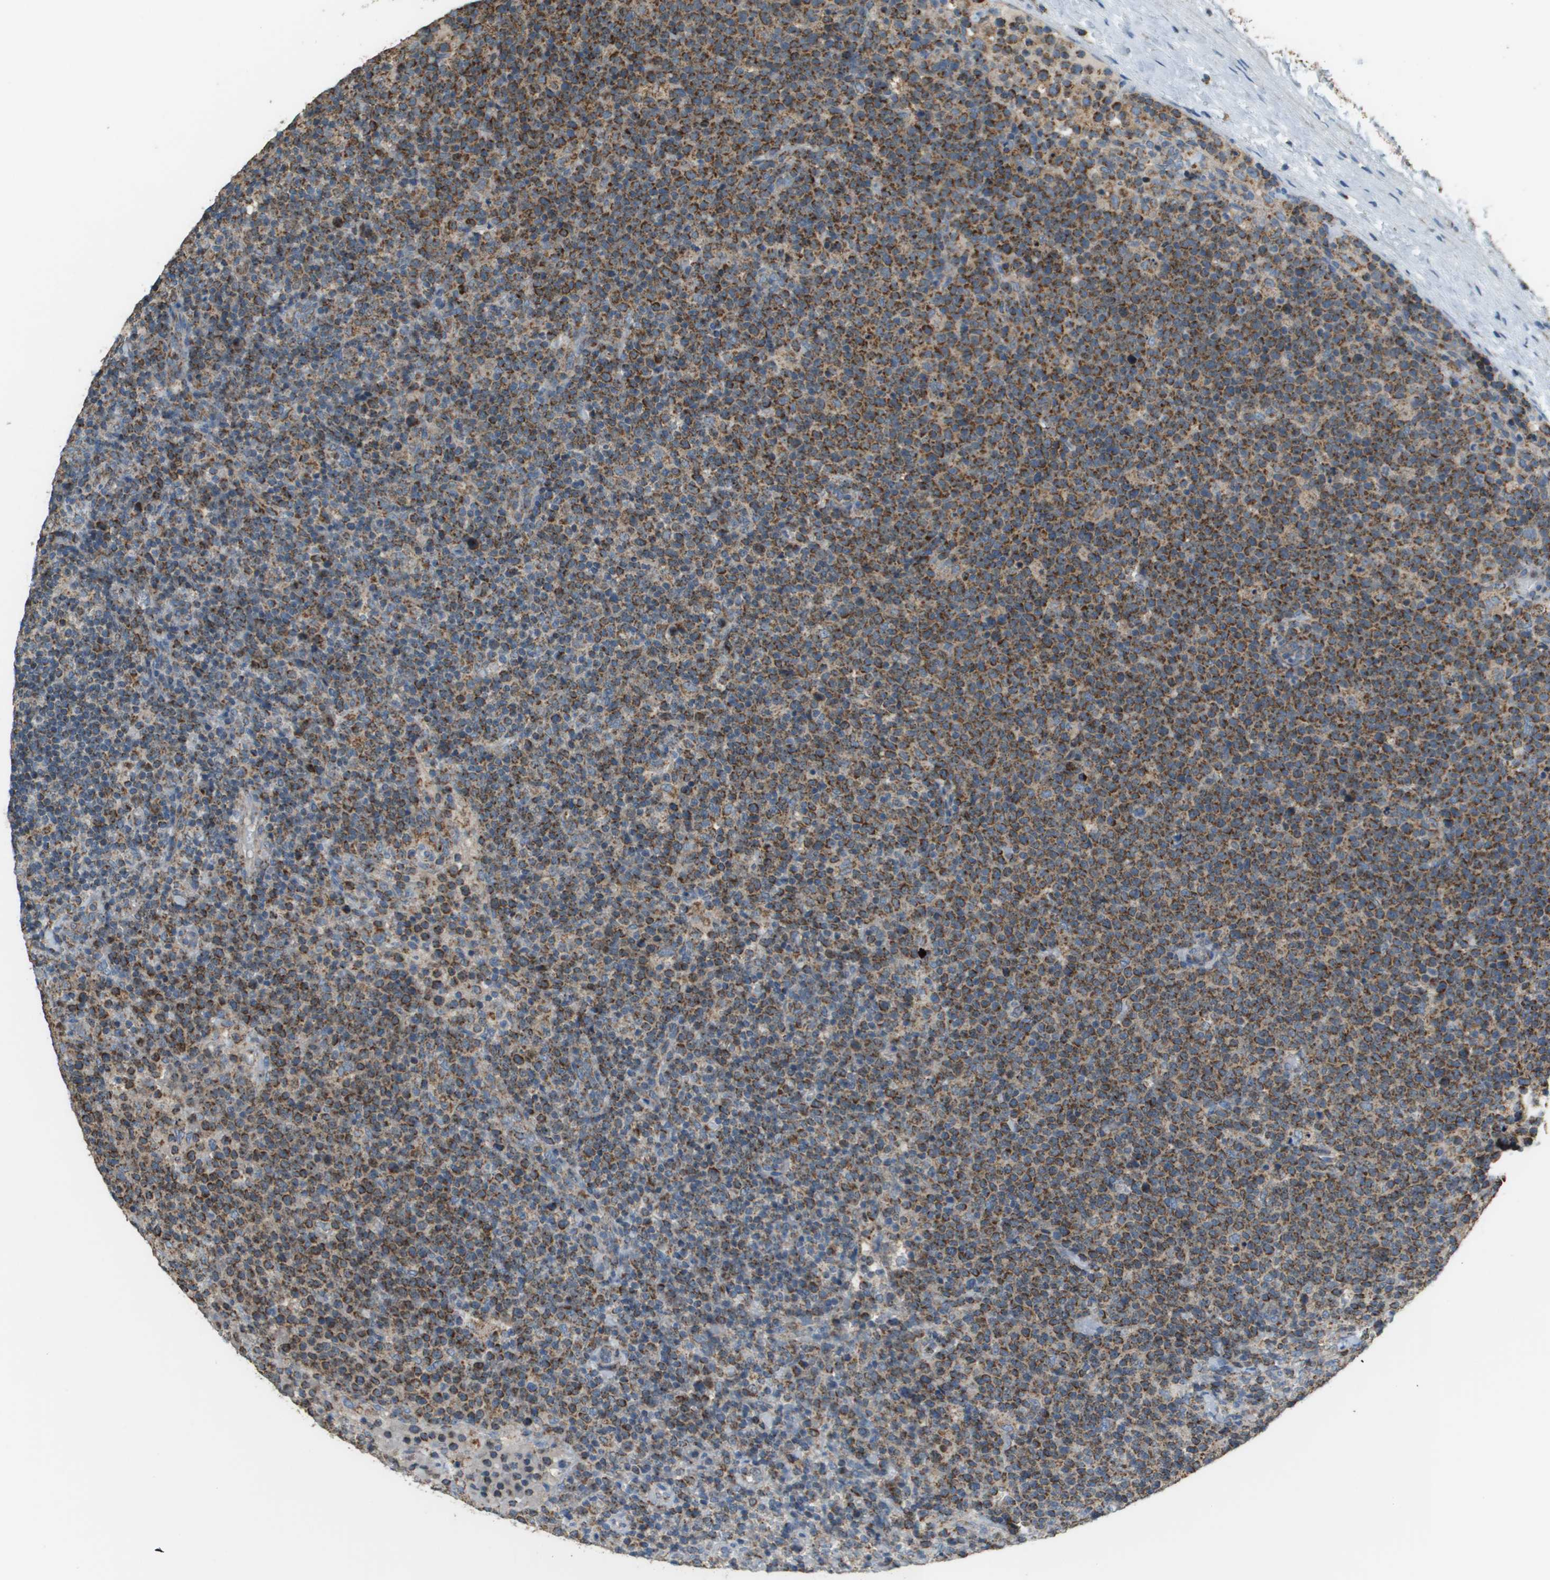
{"staining": {"intensity": "moderate", "quantity": ">75%", "location": "cytoplasmic/membranous"}, "tissue": "lymphoma", "cell_type": "Tumor cells", "image_type": "cancer", "snomed": [{"axis": "morphology", "description": "Malignant lymphoma, non-Hodgkin's type, High grade"}, {"axis": "topography", "description": "Lymph node"}], "caption": "Tumor cells display medium levels of moderate cytoplasmic/membranous staining in approximately >75% of cells in human lymphoma.", "gene": "FH", "patient": {"sex": "male", "age": 61}}